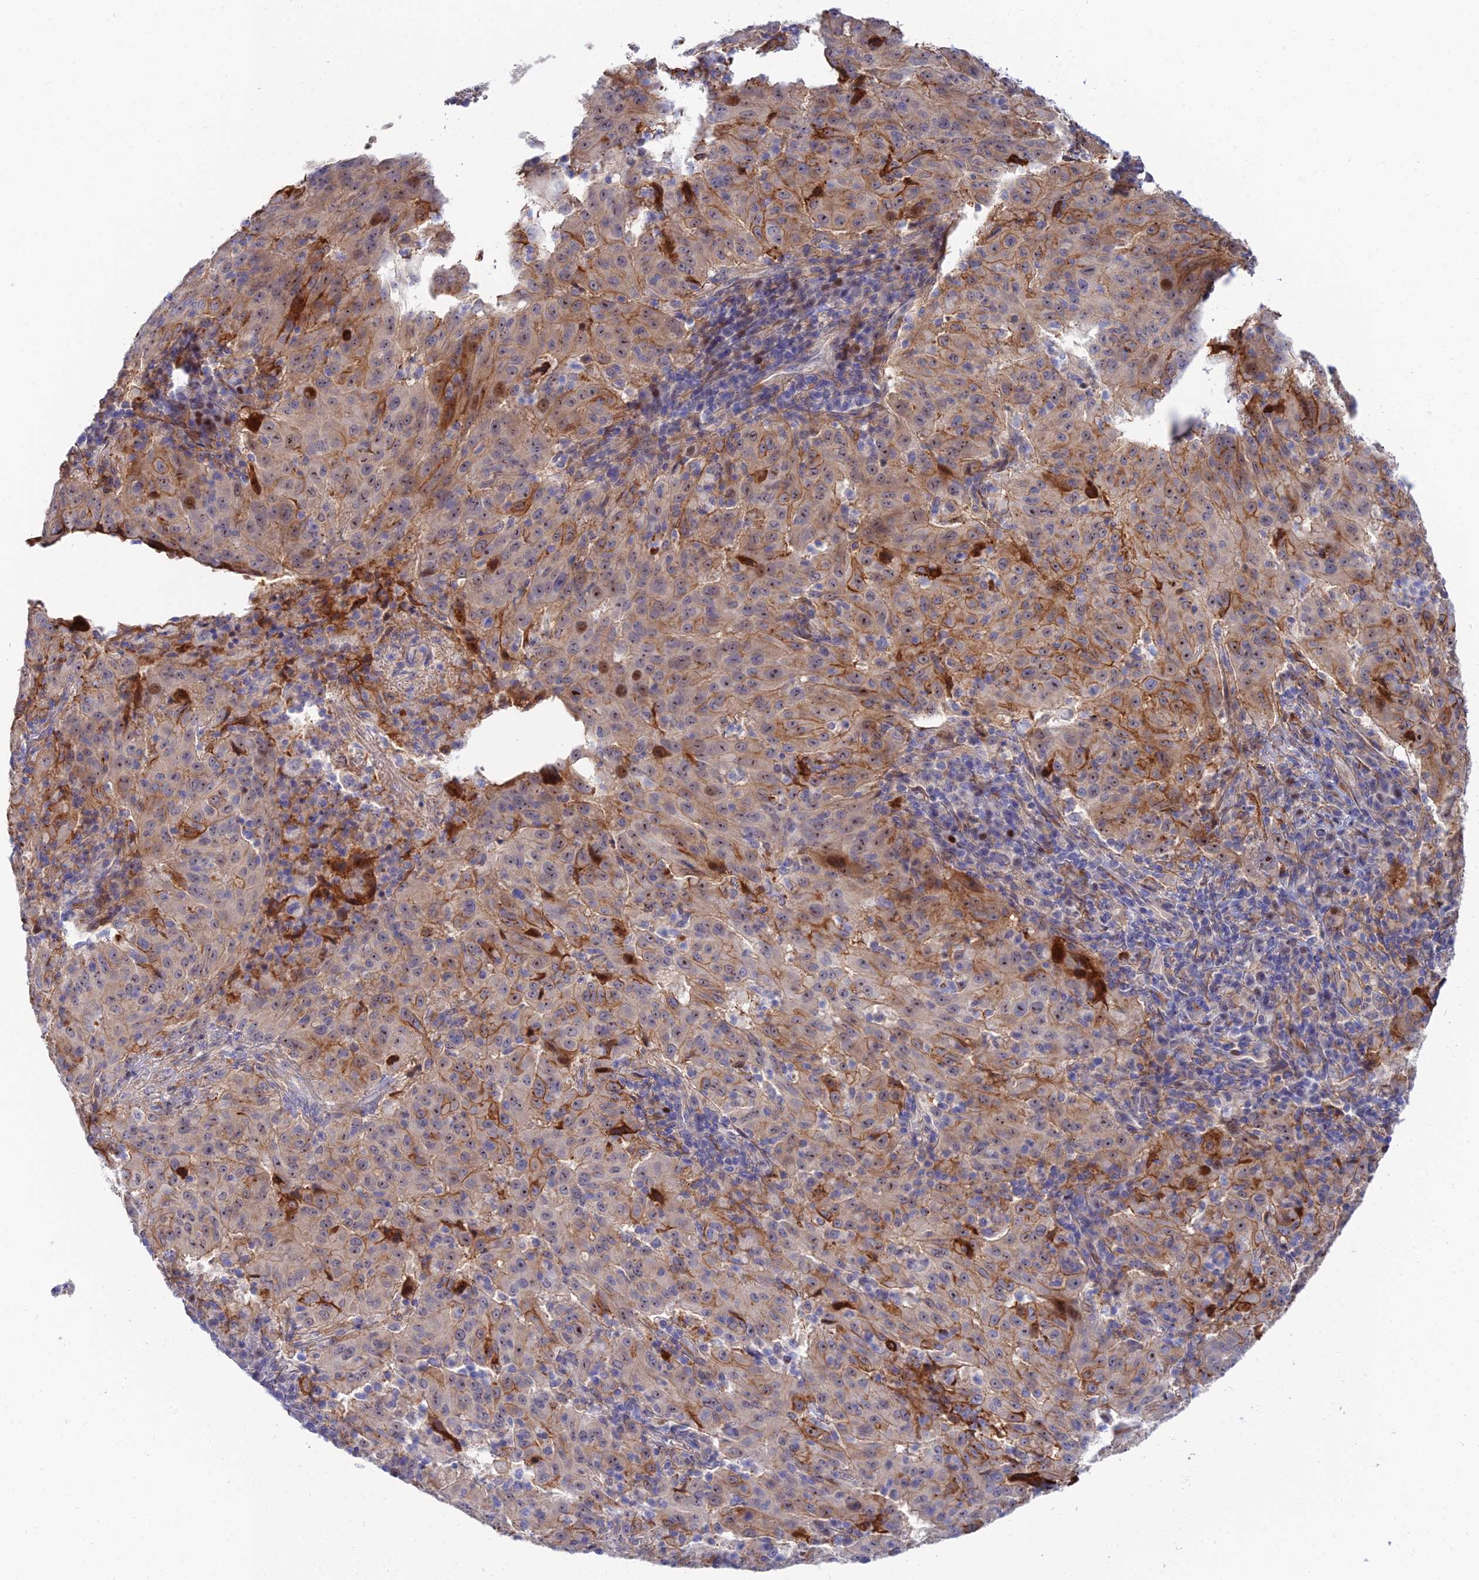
{"staining": {"intensity": "moderate", "quantity": ">75%", "location": "cytoplasmic/membranous,nuclear"}, "tissue": "pancreatic cancer", "cell_type": "Tumor cells", "image_type": "cancer", "snomed": [{"axis": "morphology", "description": "Adenocarcinoma, NOS"}, {"axis": "topography", "description": "Pancreas"}], "caption": "Immunohistochemistry (IHC) photomicrograph of neoplastic tissue: human pancreatic cancer (adenocarcinoma) stained using immunohistochemistry (IHC) displays medium levels of moderate protein expression localized specifically in the cytoplasmic/membranous and nuclear of tumor cells, appearing as a cytoplasmic/membranous and nuclear brown color.", "gene": "TRIM43B", "patient": {"sex": "male", "age": 63}}